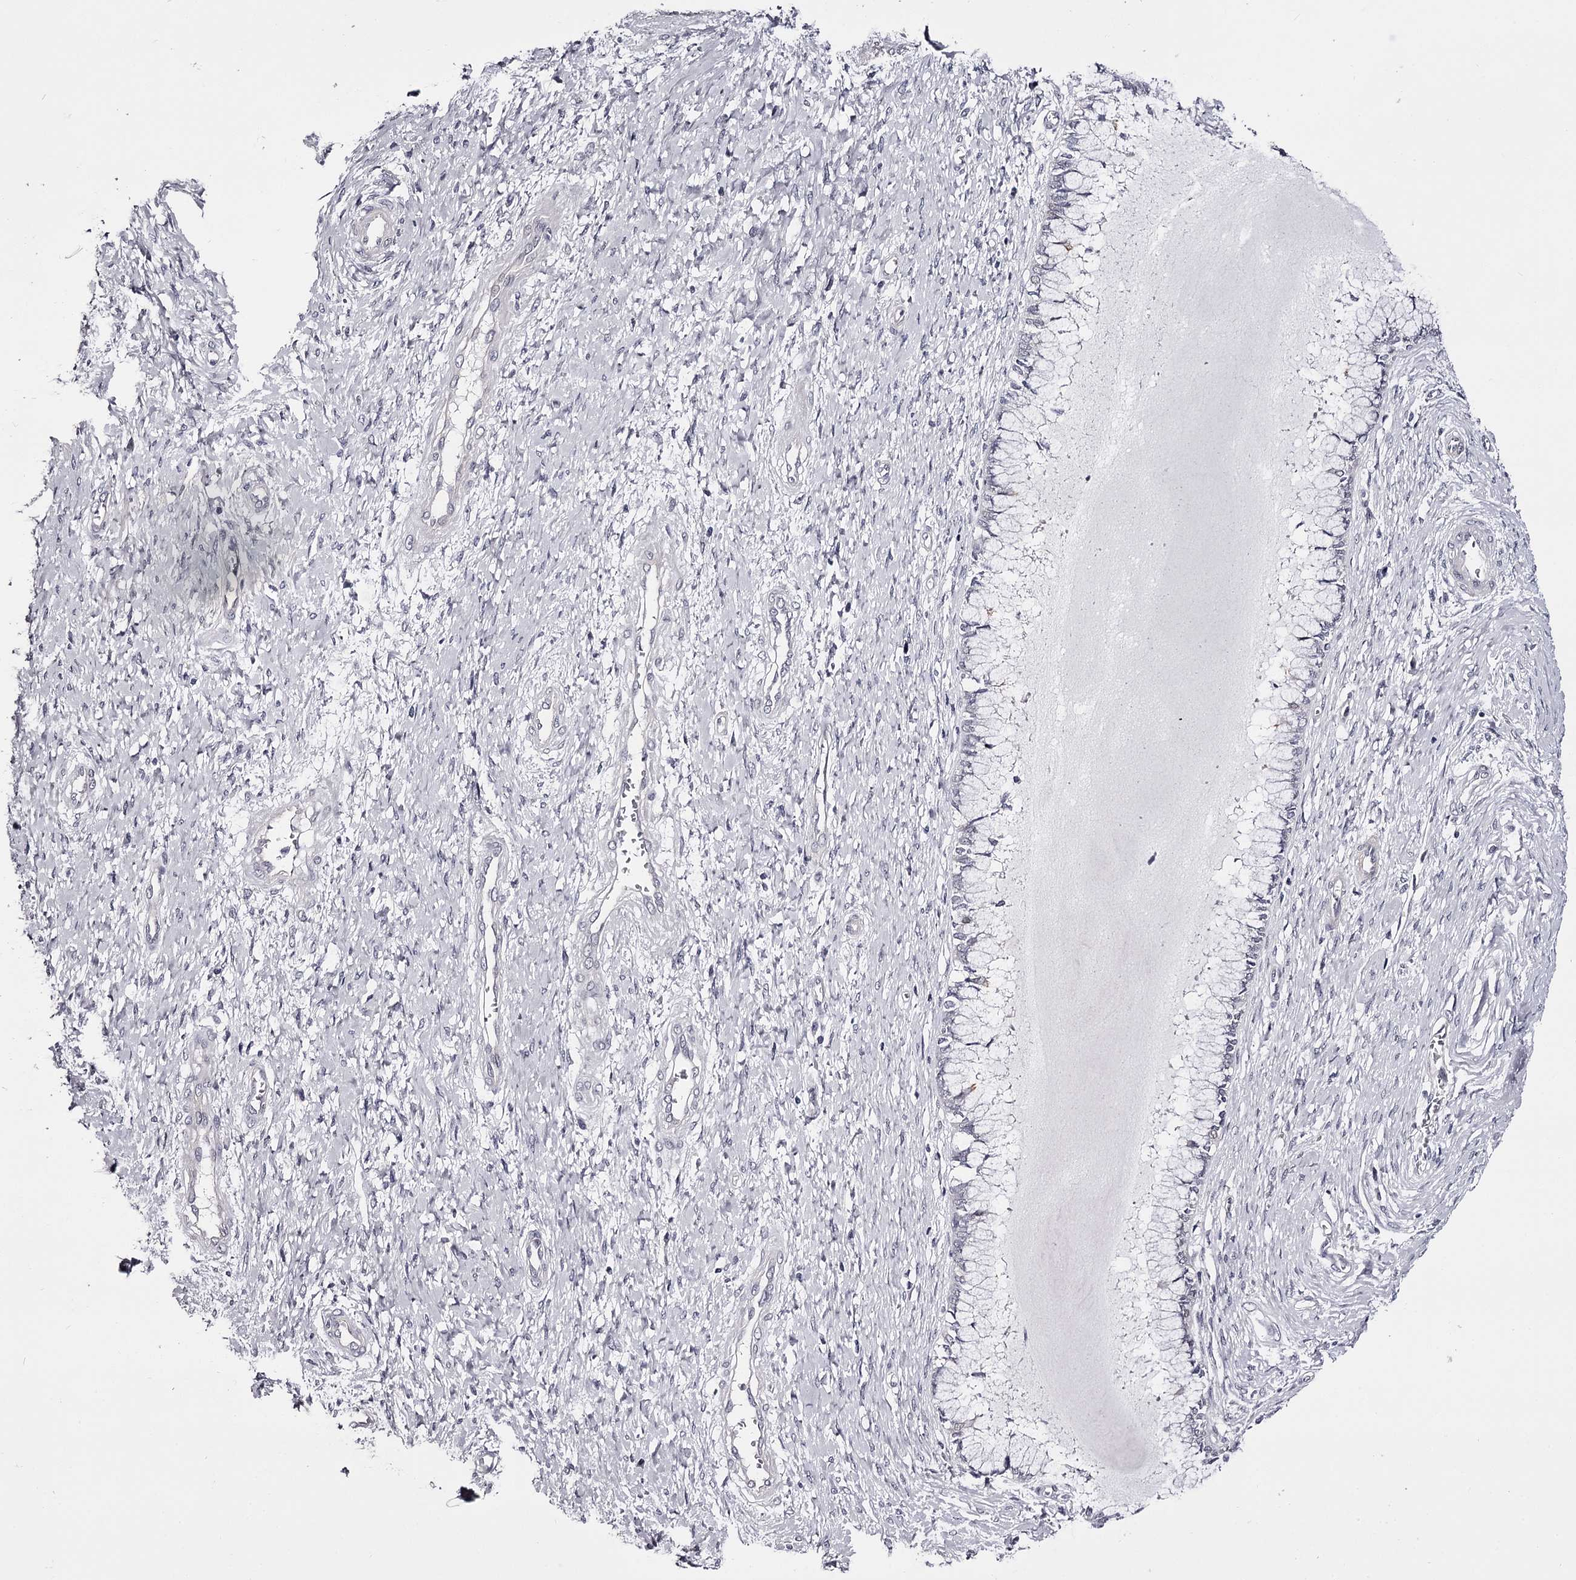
{"staining": {"intensity": "negative", "quantity": "none", "location": "none"}, "tissue": "cervix", "cell_type": "Glandular cells", "image_type": "normal", "snomed": [{"axis": "morphology", "description": "Normal tissue, NOS"}, {"axis": "topography", "description": "Cervix"}], "caption": "Immunohistochemical staining of unremarkable human cervix displays no significant staining in glandular cells. Nuclei are stained in blue.", "gene": "OVOL2", "patient": {"sex": "female", "age": 55}}